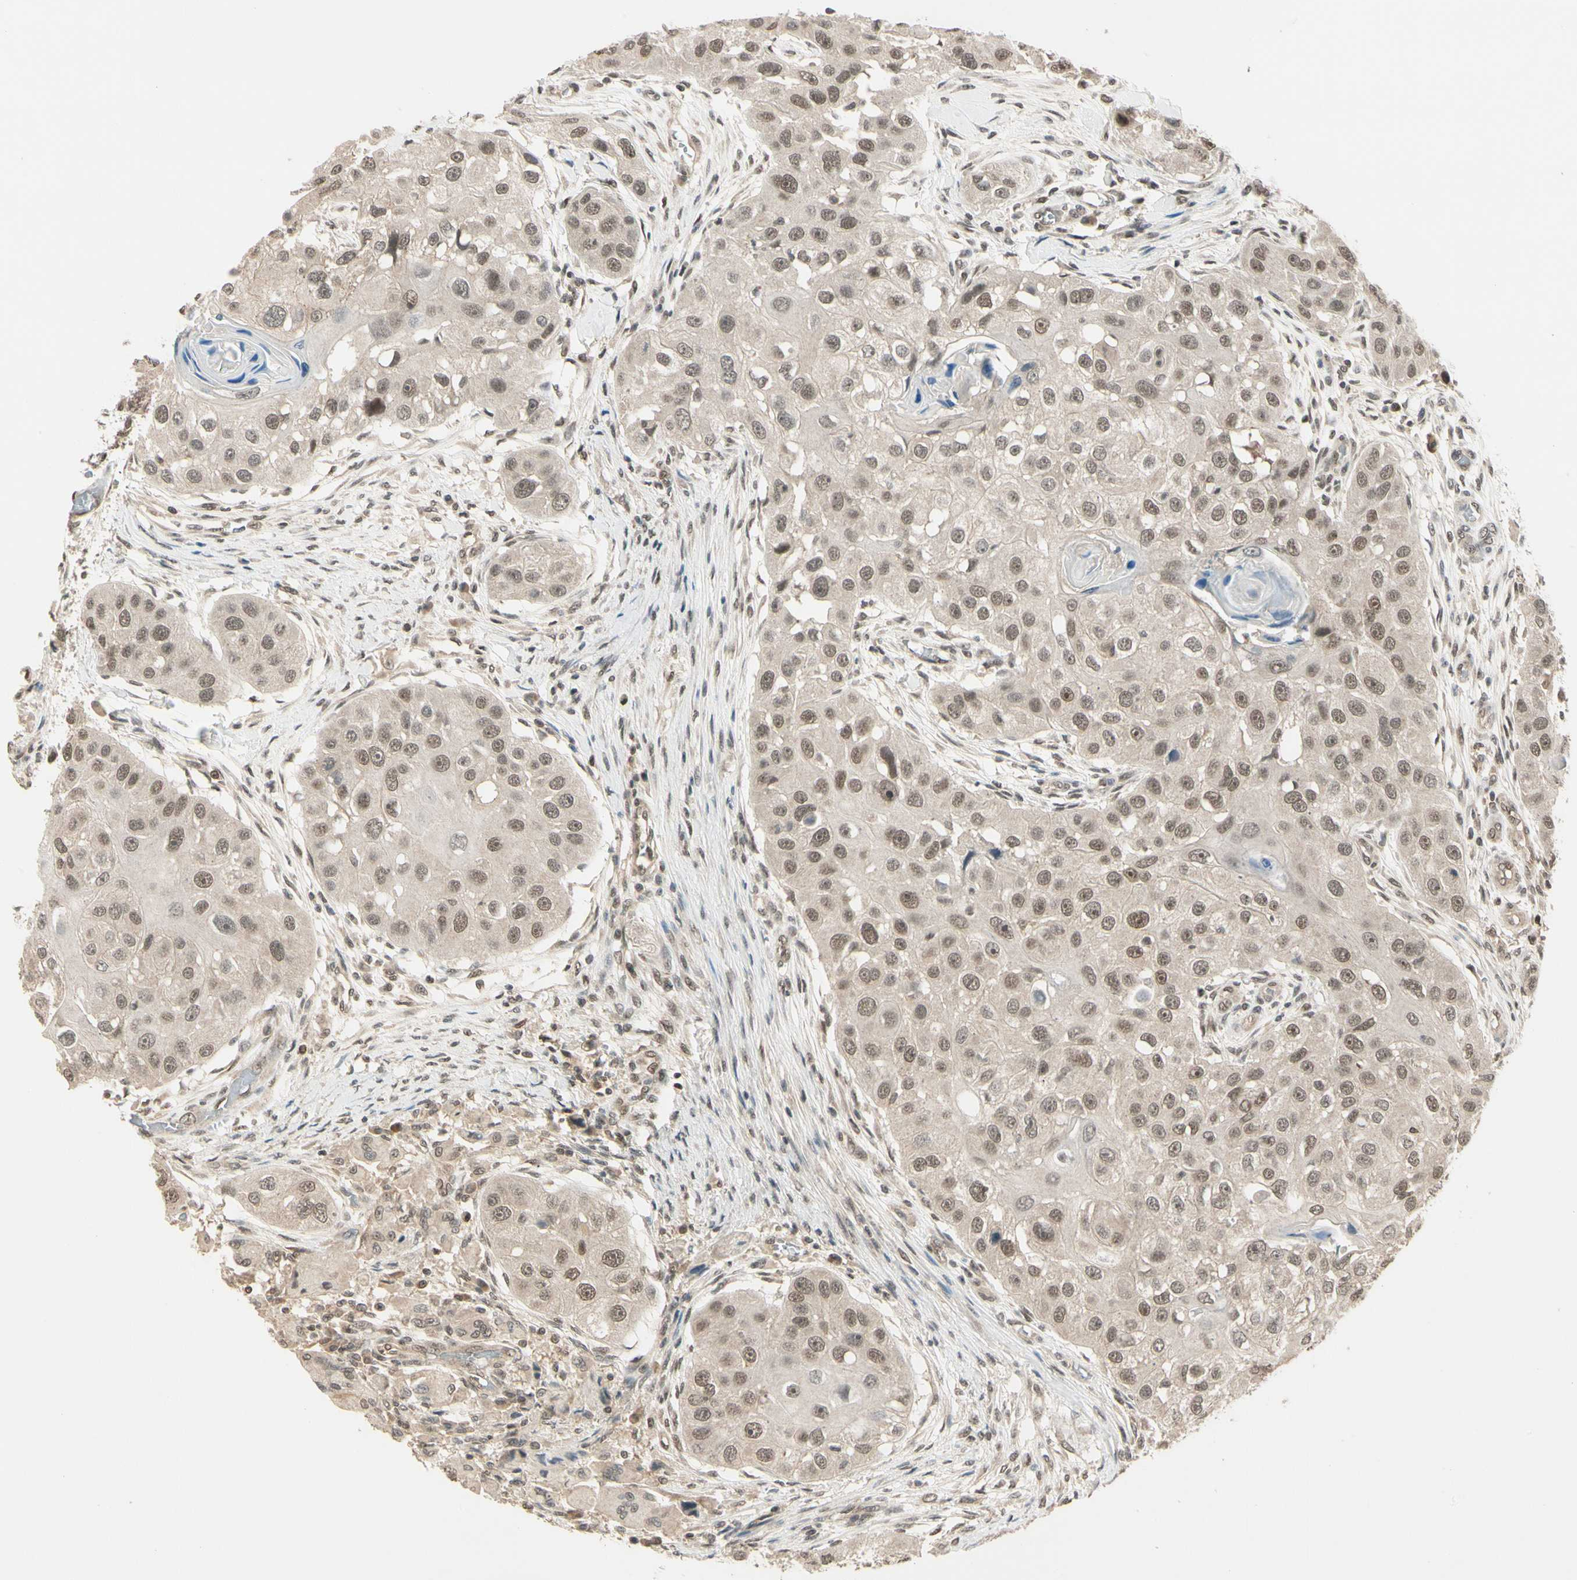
{"staining": {"intensity": "weak", "quantity": ">75%", "location": "cytoplasmic/membranous,nuclear"}, "tissue": "head and neck cancer", "cell_type": "Tumor cells", "image_type": "cancer", "snomed": [{"axis": "morphology", "description": "Normal tissue, NOS"}, {"axis": "morphology", "description": "Squamous cell carcinoma, NOS"}, {"axis": "topography", "description": "Skeletal muscle"}, {"axis": "topography", "description": "Head-Neck"}], "caption": "A low amount of weak cytoplasmic/membranous and nuclear positivity is seen in approximately >75% of tumor cells in head and neck squamous cell carcinoma tissue. (brown staining indicates protein expression, while blue staining denotes nuclei).", "gene": "ZSCAN12", "patient": {"sex": "male", "age": 51}}